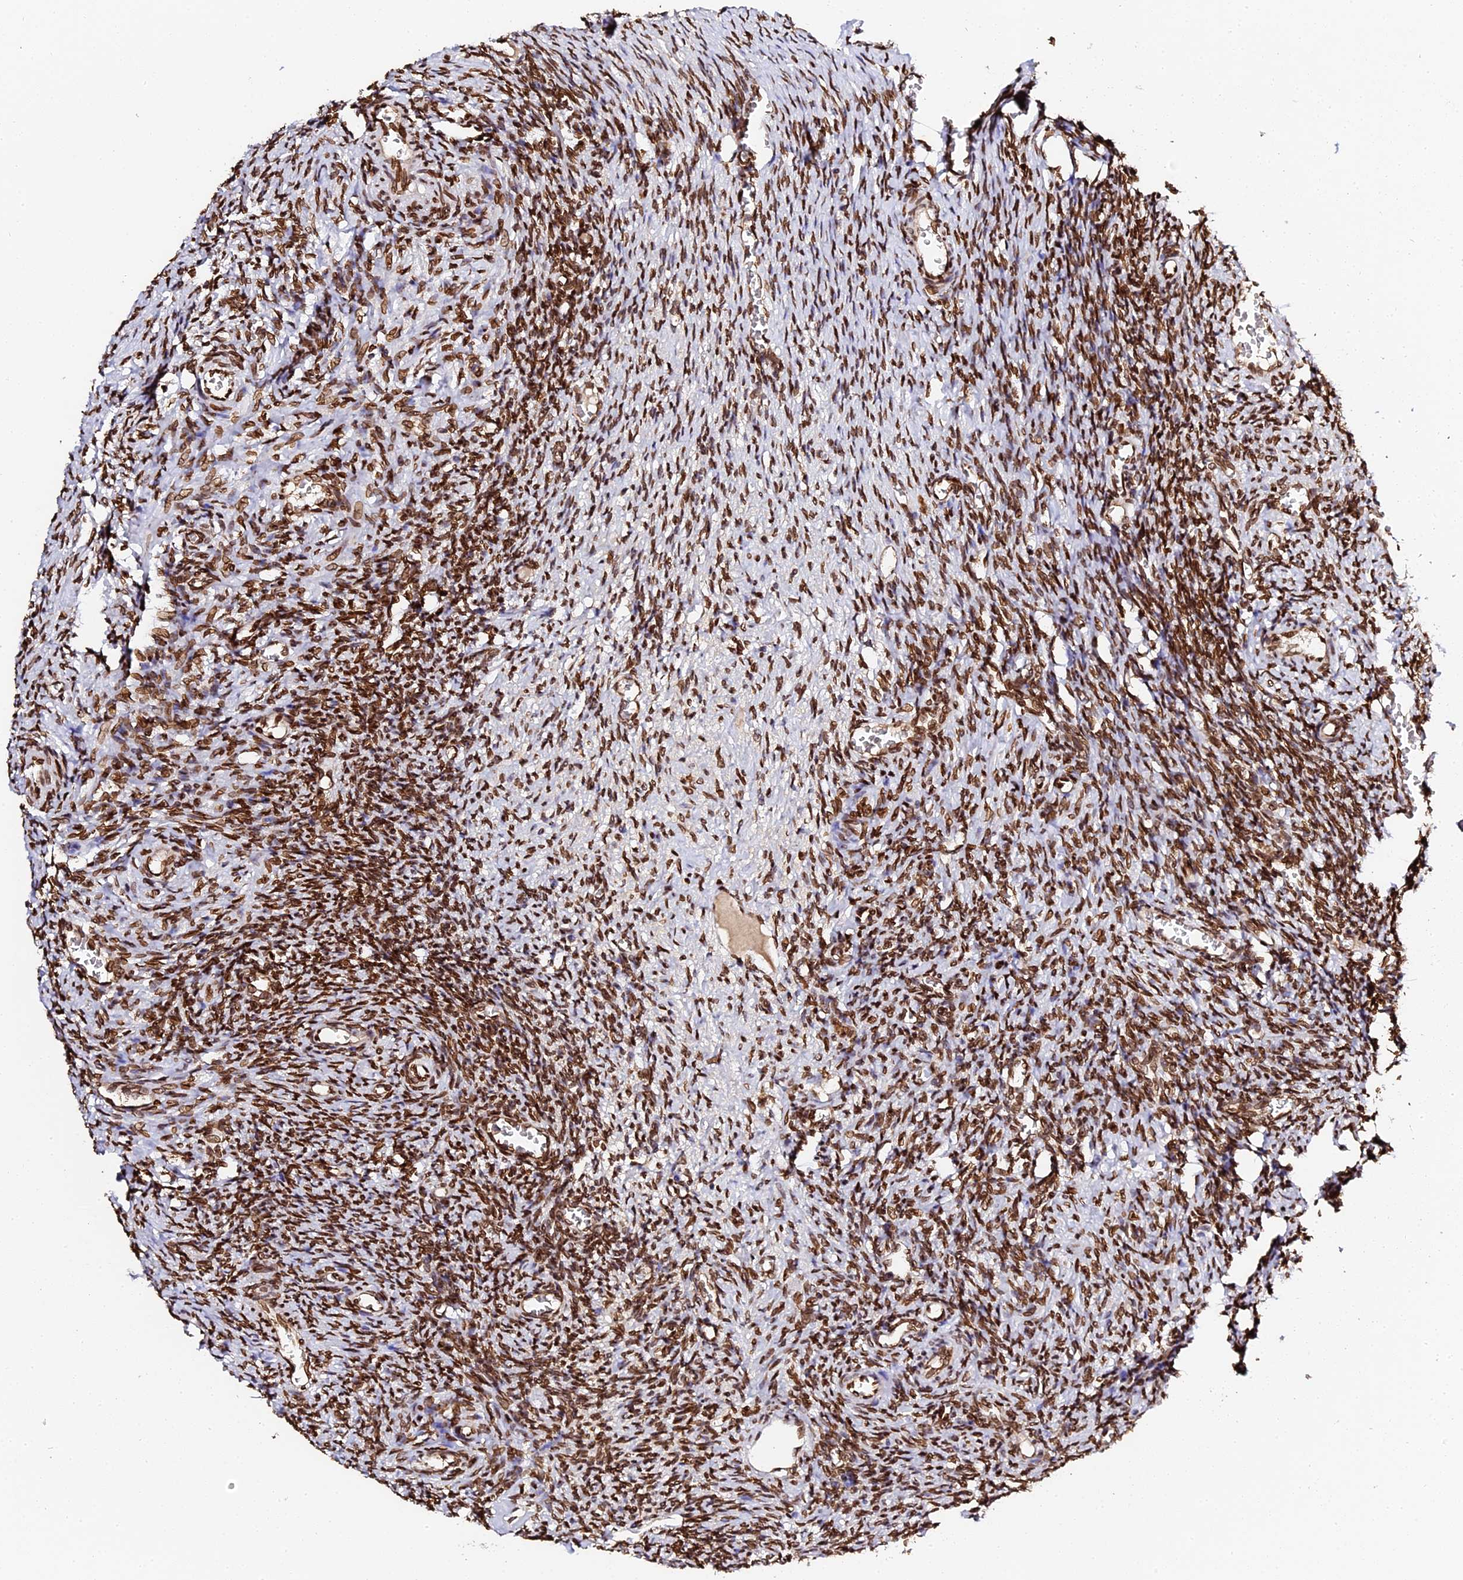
{"staining": {"intensity": "strong", "quantity": ">75%", "location": "nuclear"}, "tissue": "ovary", "cell_type": "Ovarian stroma cells", "image_type": "normal", "snomed": [{"axis": "morphology", "description": "Normal tissue, NOS"}, {"axis": "topography", "description": "Ovary"}], "caption": "Normal ovary displays strong nuclear expression in about >75% of ovarian stroma cells, visualized by immunohistochemistry.", "gene": "ANAPC5", "patient": {"sex": "female", "age": 27}}